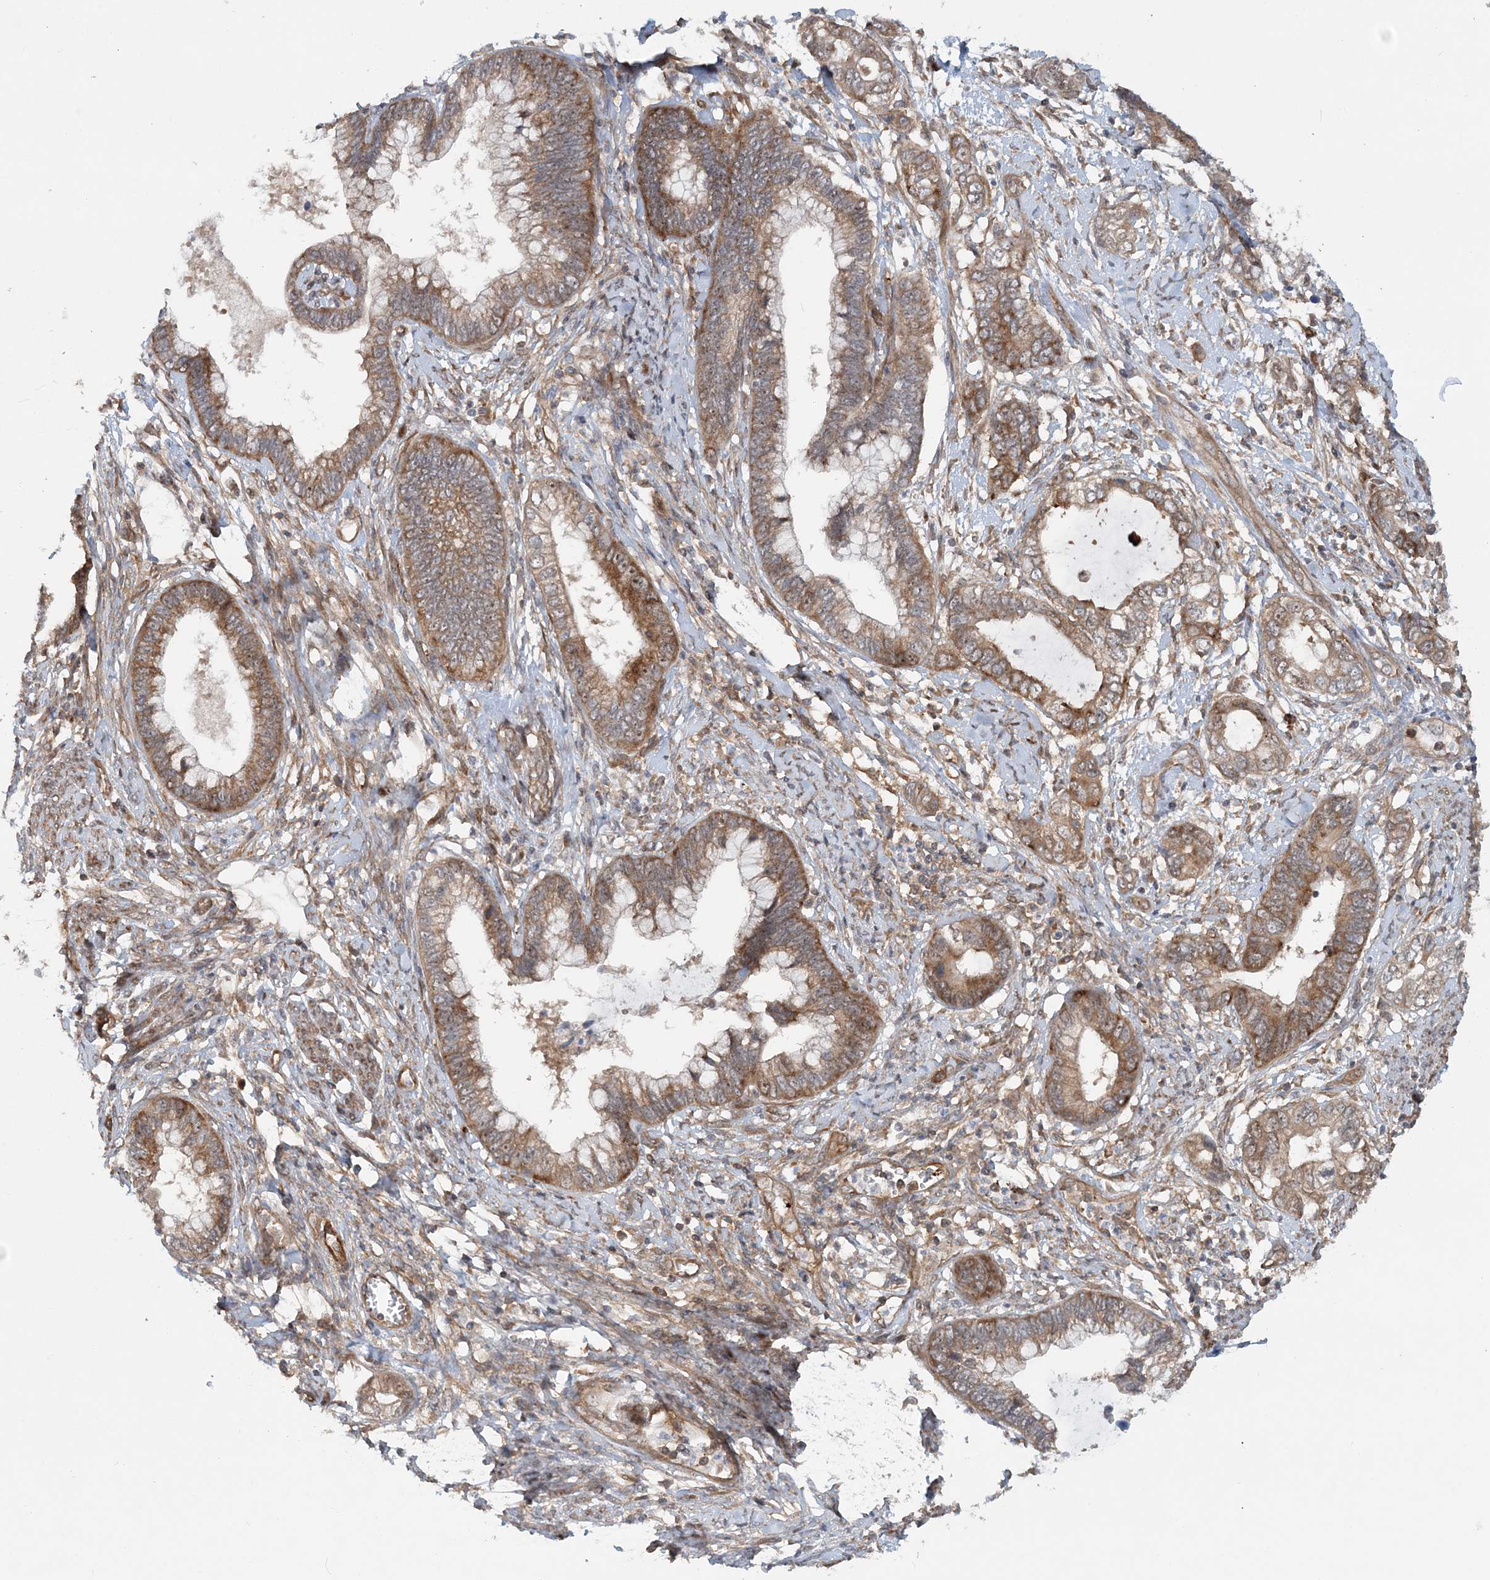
{"staining": {"intensity": "moderate", "quantity": ">75%", "location": "cytoplasmic/membranous"}, "tissue": "cervical cancer", "cell_type": "Tumor cells", "image_type": "cancer", "snomed": [{"axis": "morphology", "description": "Adenocarcinoma, NOS"}, {"axis": "topography", "description": "Cervix"}], "caption": "Human cervical cancer stained with a protein marker shows moderate staining in tumor cells.", "gene": "GEMIN5", "patient": {"sex": "female", "age": 44}}